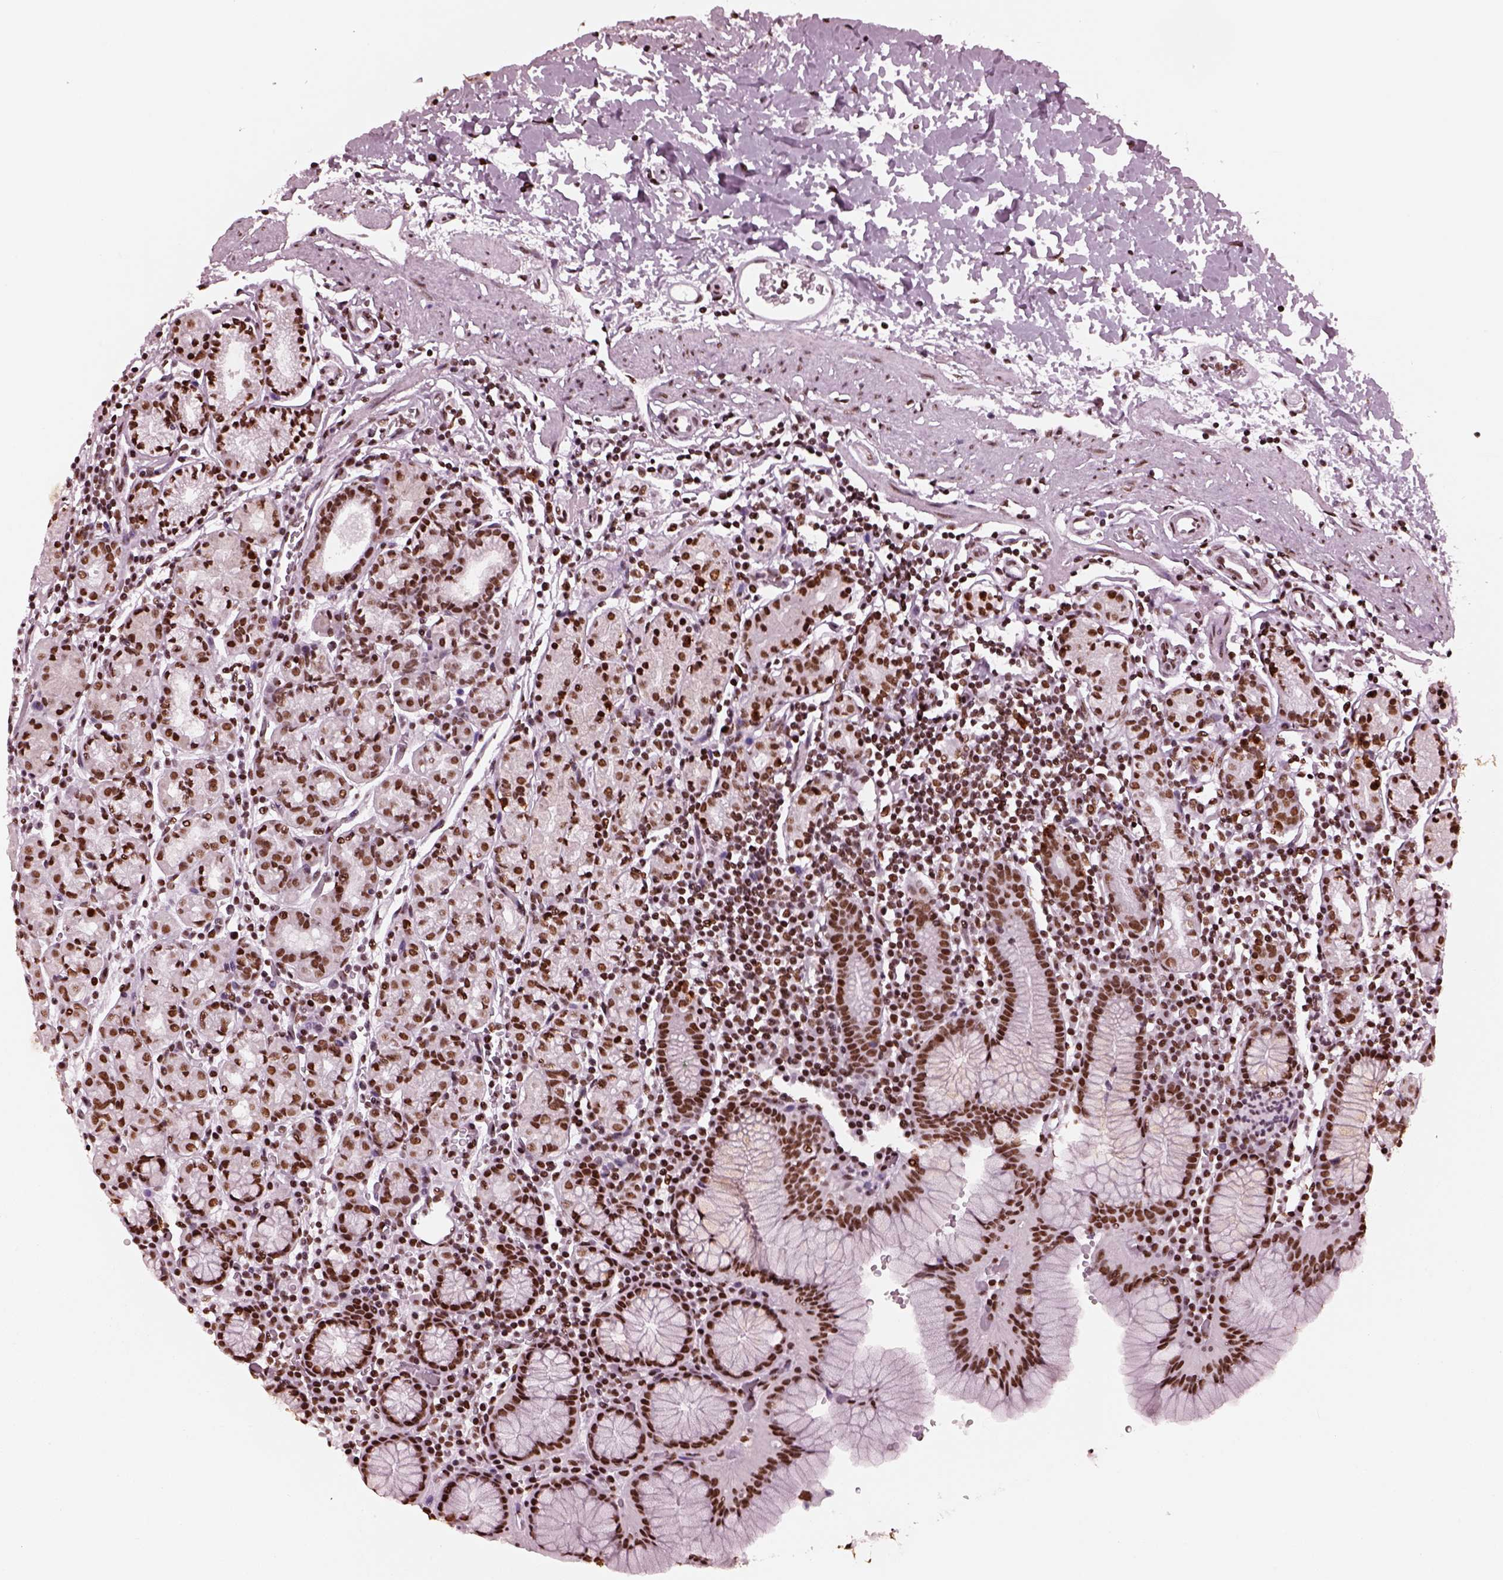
{"staining": {"intensity": "strong", "quantity": ">75%", "location": "nuclear"}, "tissue": "stomach", "cell_type": "Glandular cells", "image_type": "normal", "snomed": [{"axis": "morphology", "description": "Normal tissue, NOS"}, {"axis": "topography", "description": "Stomach, upper"}, {"axis": "topography", "description": "Stomach"}], "caption": "IHC histopathology image of unremarkable human stomach stained for a protein (brown), which exhibits high levels of strong nuclear expression in approximately >75% of glandular cells.", "gene": "CBFA2T3", "patient": {"sex": "male", "age": 62}}